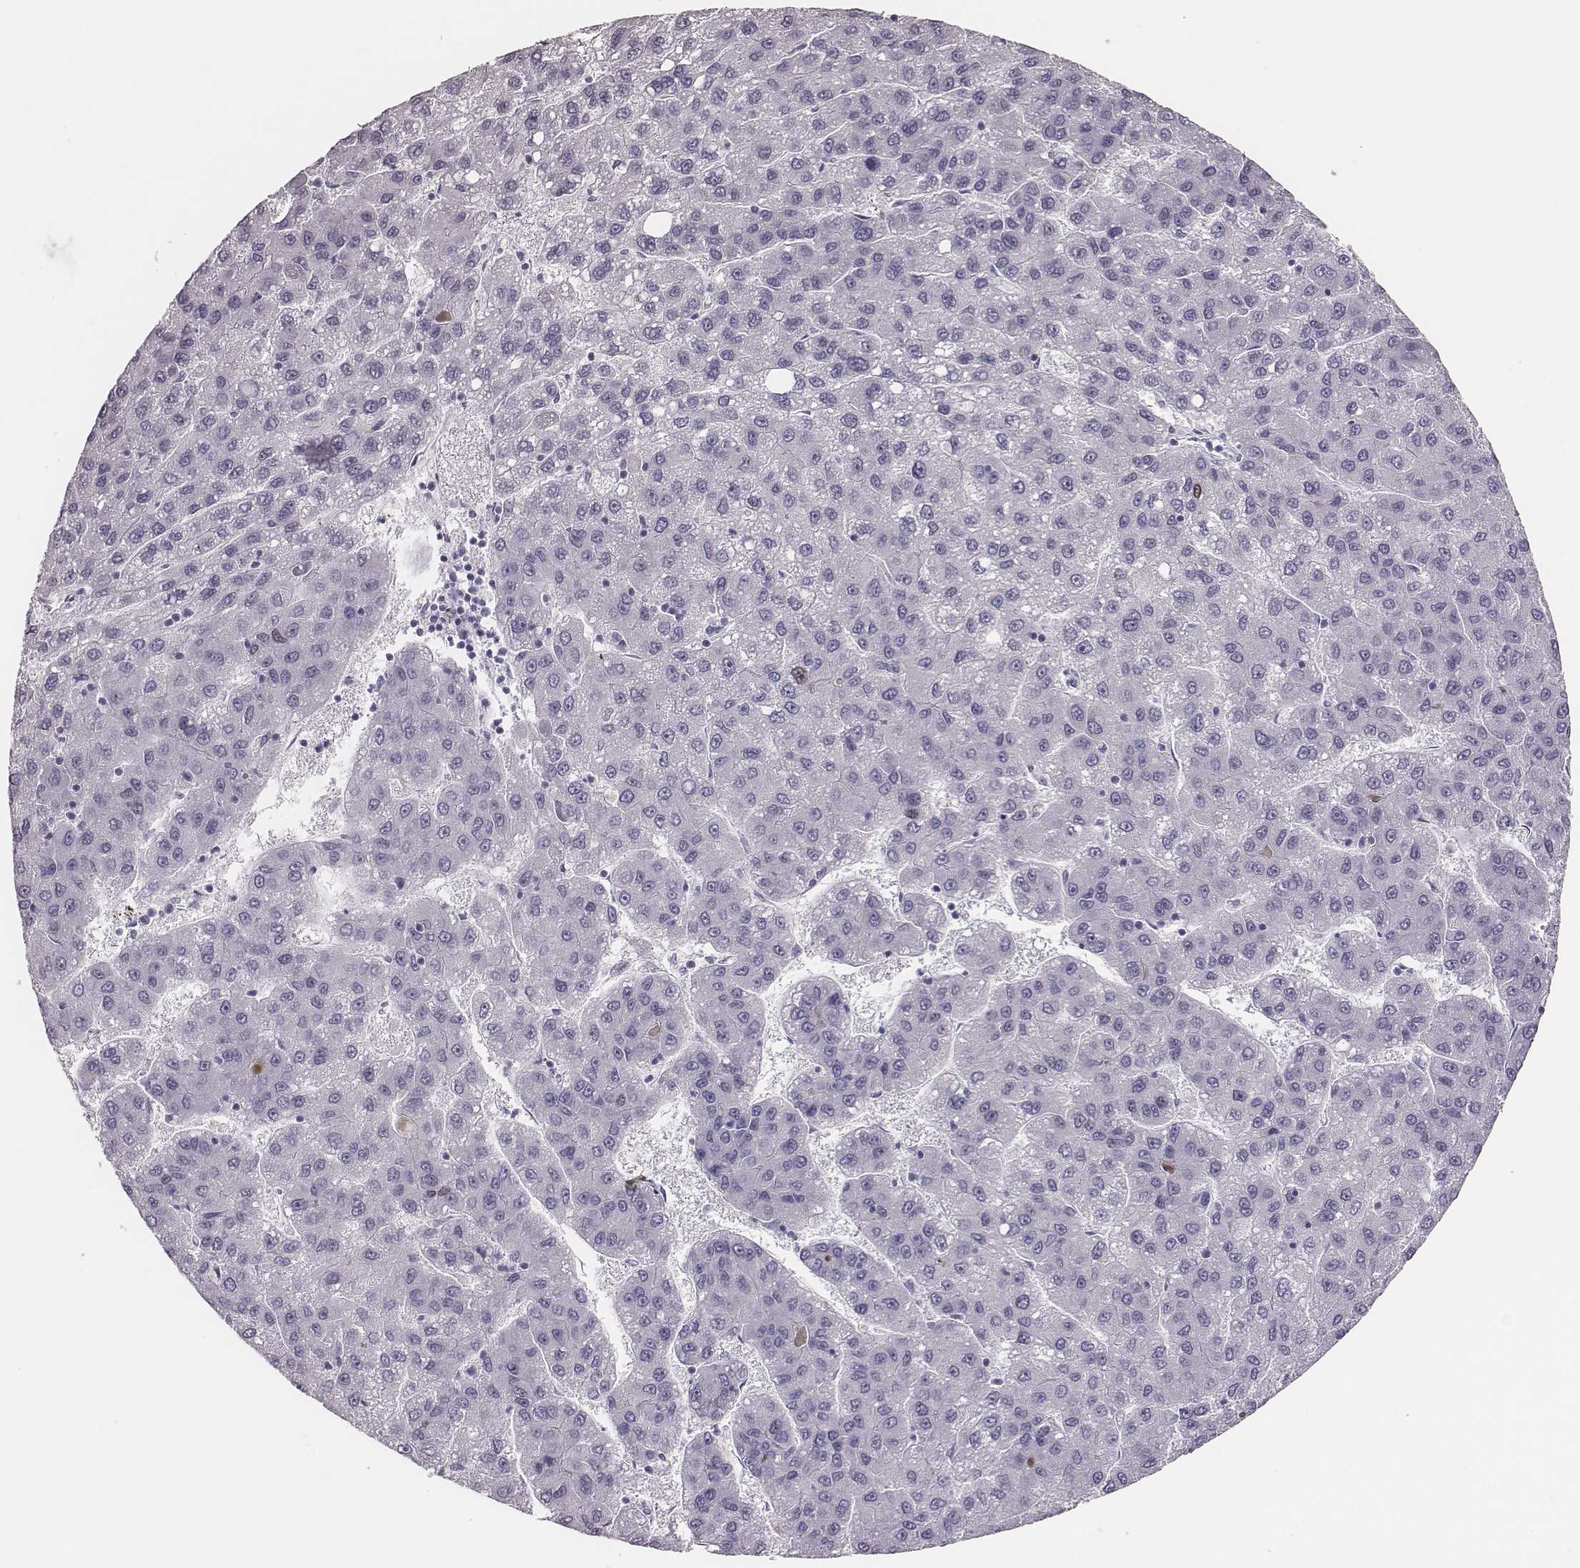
{"staining": {"intensity": "negative", "quantity": "none", "location": "none"}, "tissue": "liver cancer", "cell_type": "Tumor cells", "image_type": "cancer", "snomed": [{"axis": "morphology", "description": "Carcinoma, Hepatocellular, NOS"}, {"axis": "topography", "description": "Liver"}], "caption": "Immunohistochemical staining of human liver cancer exhibits no significant positivity in tumor cells.", "gene": "H1-6", "patient": {"sex": "female", "age": 82}}